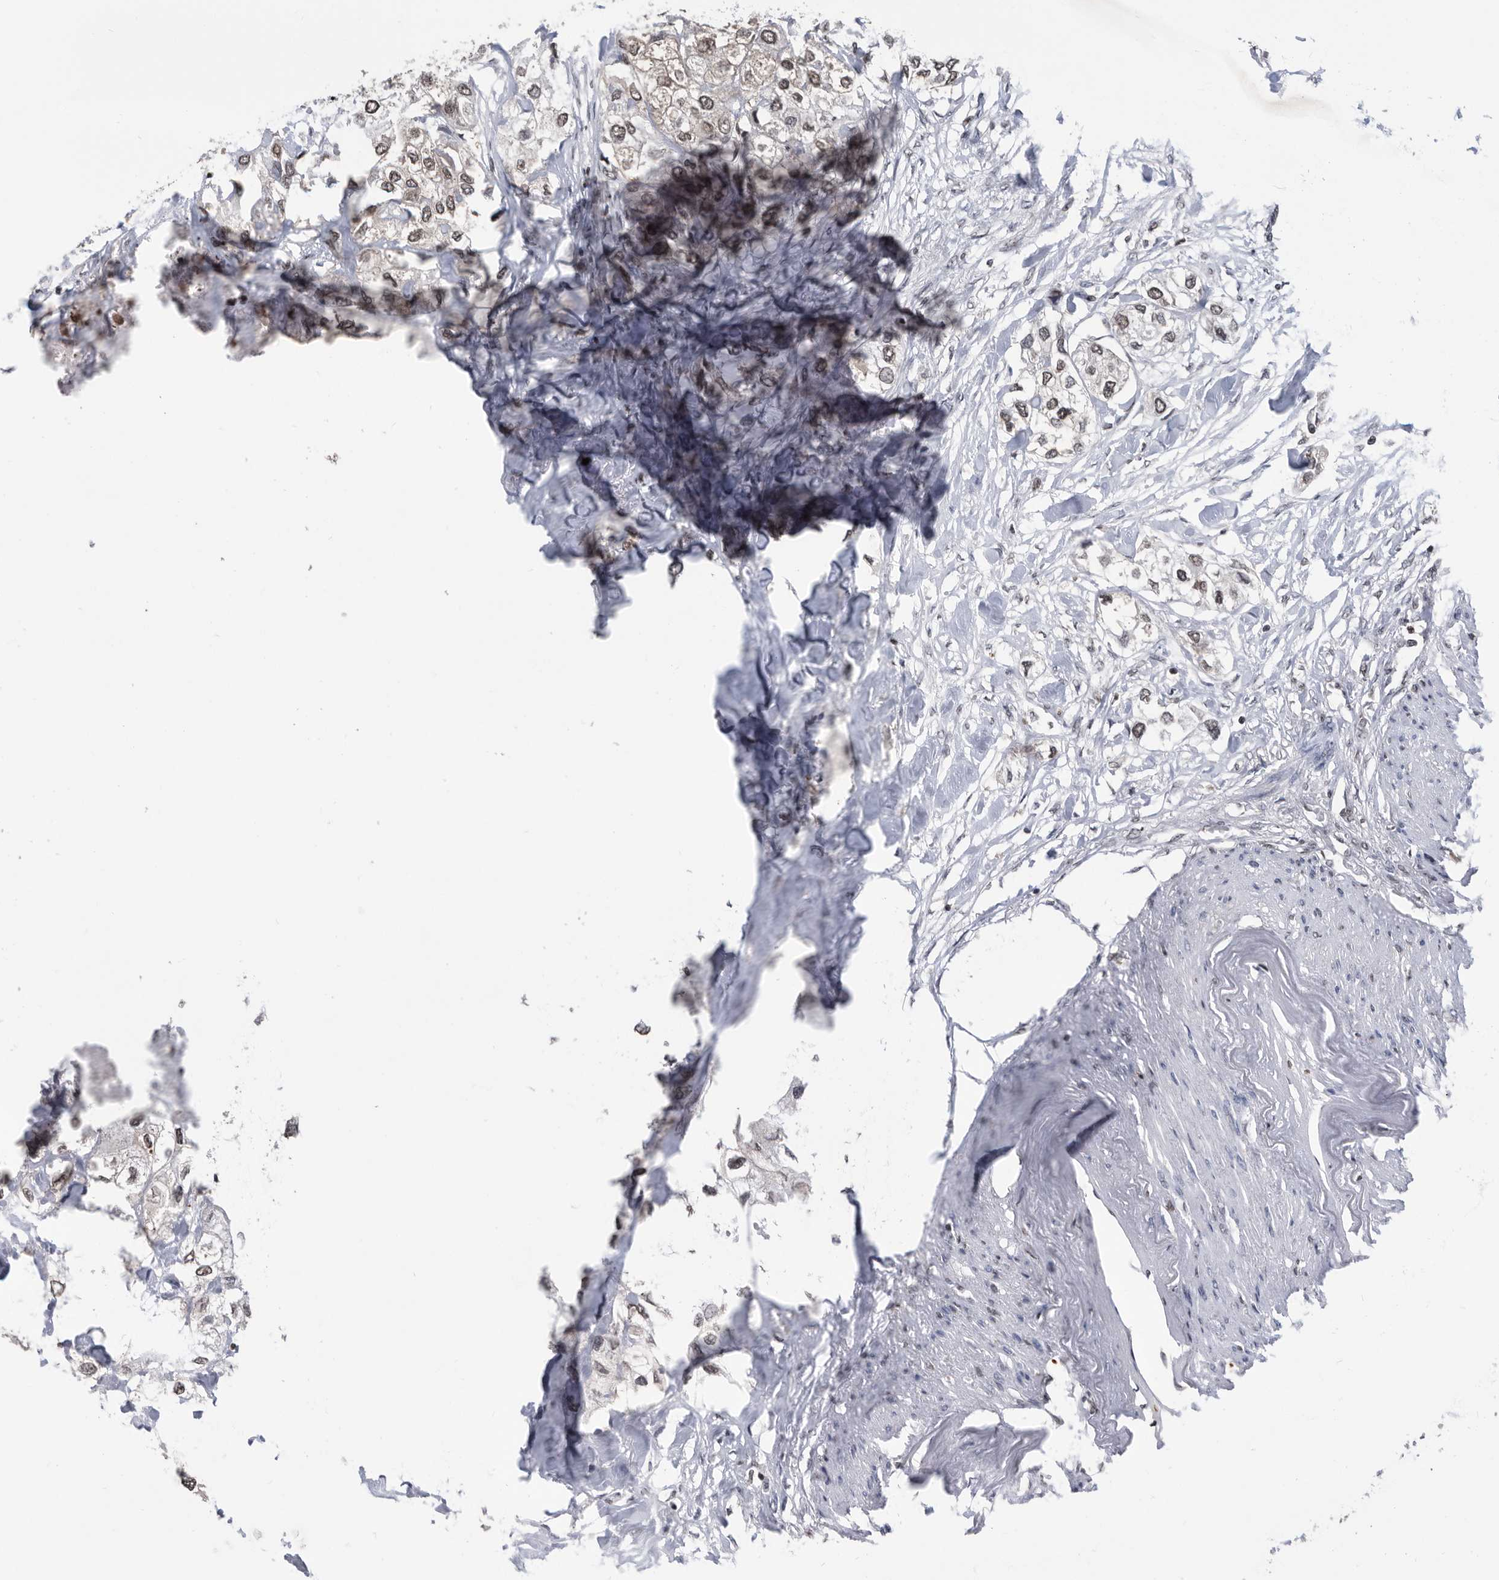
{"staining": {"intensity": "moderate", "quantity": ">75%", "location": "nuclear"}, "tissue": "urothelial cancer", "cell_type": "Tumor cells", "image_type": "cancer", "snomed": [{"axis": "morphology", "description": "Urothelial carcinoma, High grade"}, {"axis": "topography", "description": "Urinary bladder"}], "caption": "Immunohistochemistry image of high-grade urothelial carcinoma stained for a protein (brown), which demonstrates medium levels of moderate nuclear staining in about >75% of tumor cells.", "gene": "TSTD1", "patient": {"sex": "male", "age": 64}}